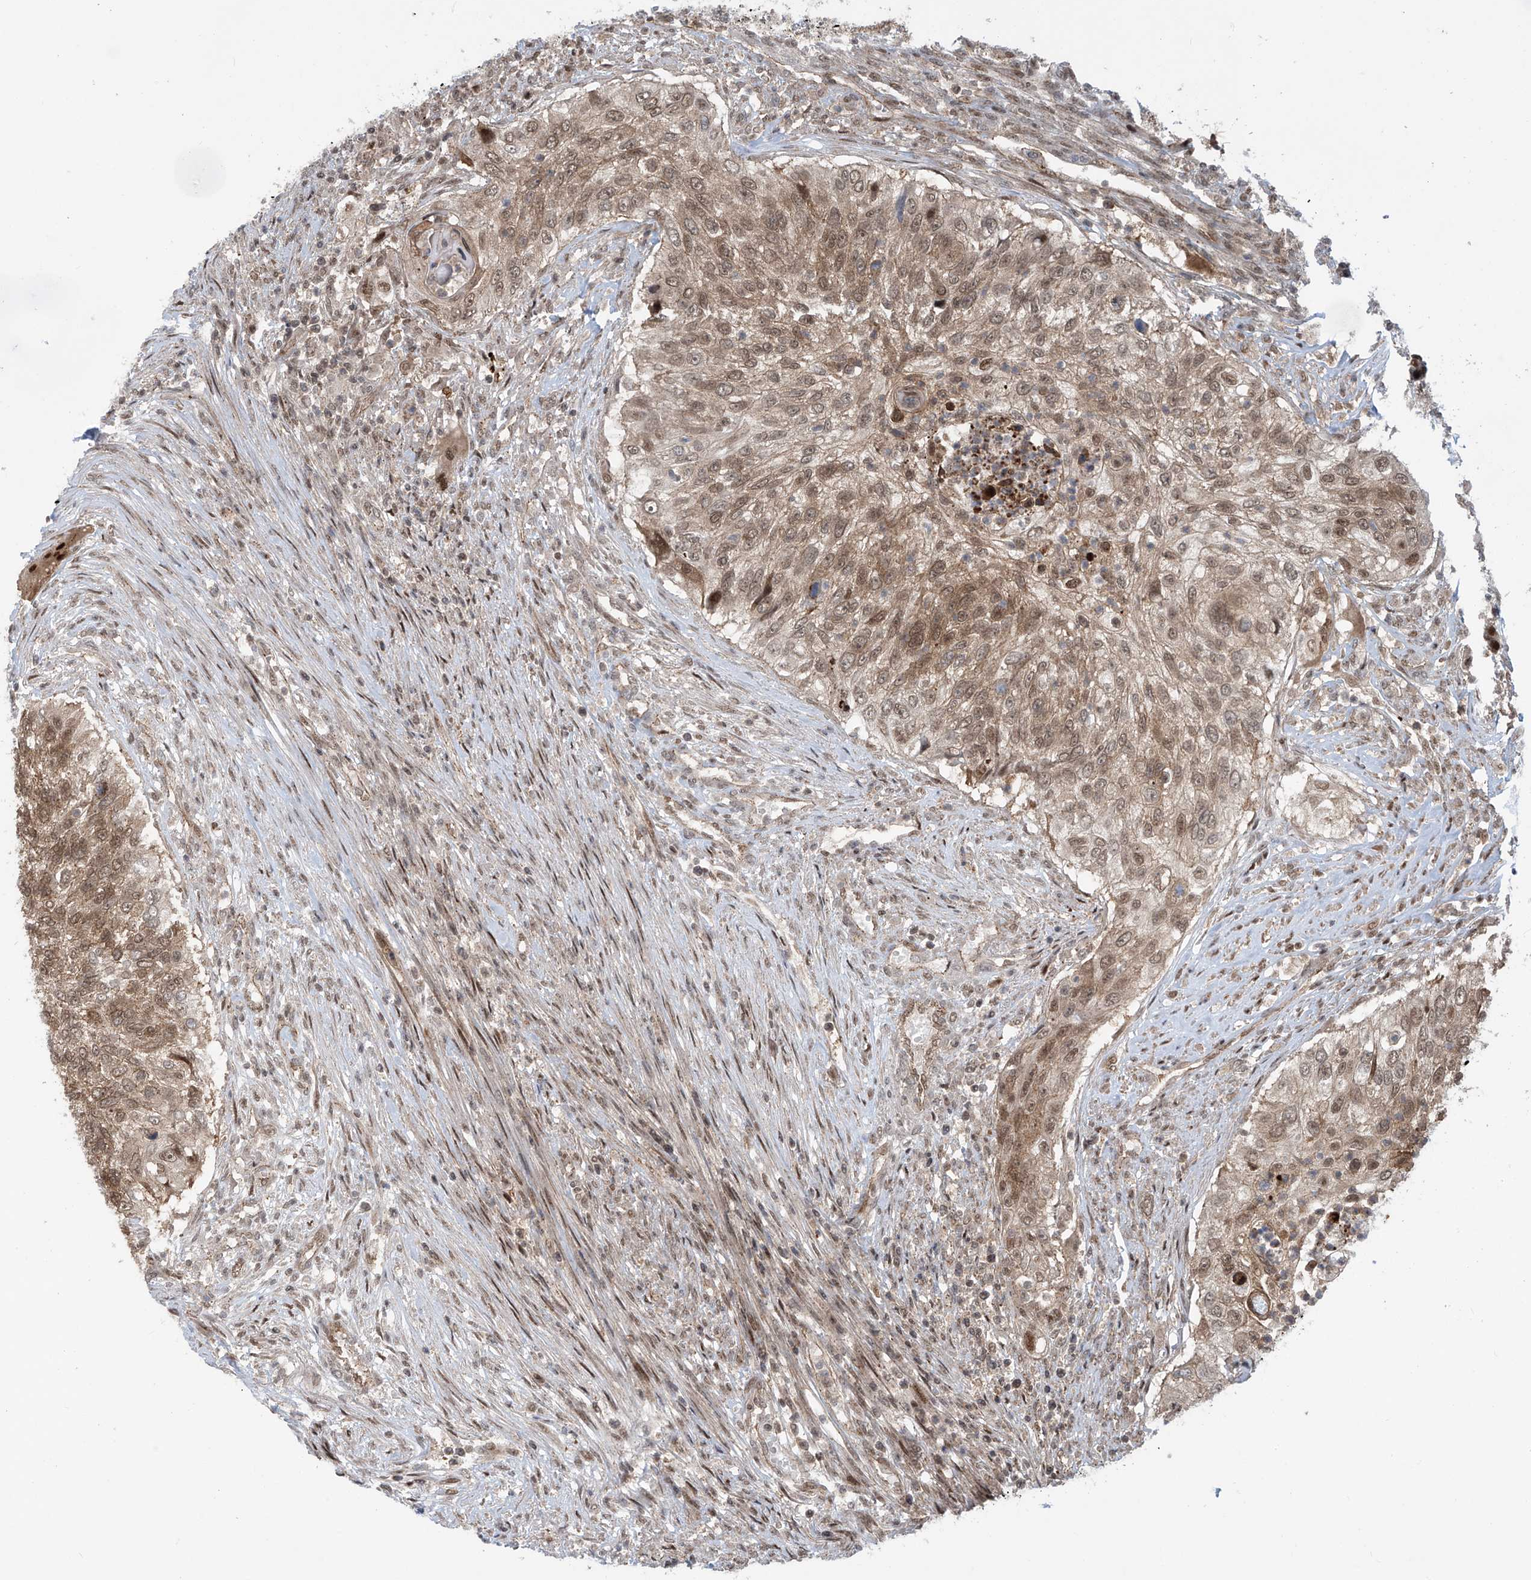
{"staining": {"intensity": "moderate", "quantity": ">75%", "location": "cytoplasmic/membranous,nuclear"}, "tissue": "urothelial cancer", "cell_type": "Tumor cells", "image_type": "cancer", "snomed": [{"axis": "morphology", "description": "Urothelial carcinoma, High grade"}, {"axis": "topography", "description": "Urinary bladder"}], "caption": "This photomicrograph demonstrates IHC staining of urothelial cancer, with medium moderate cytoplasmic/membranous and nuclear expression in approximately >75% of tumor cells.", "gene": "LAGE3", "patient": {"sex": "female", "age": 60}}